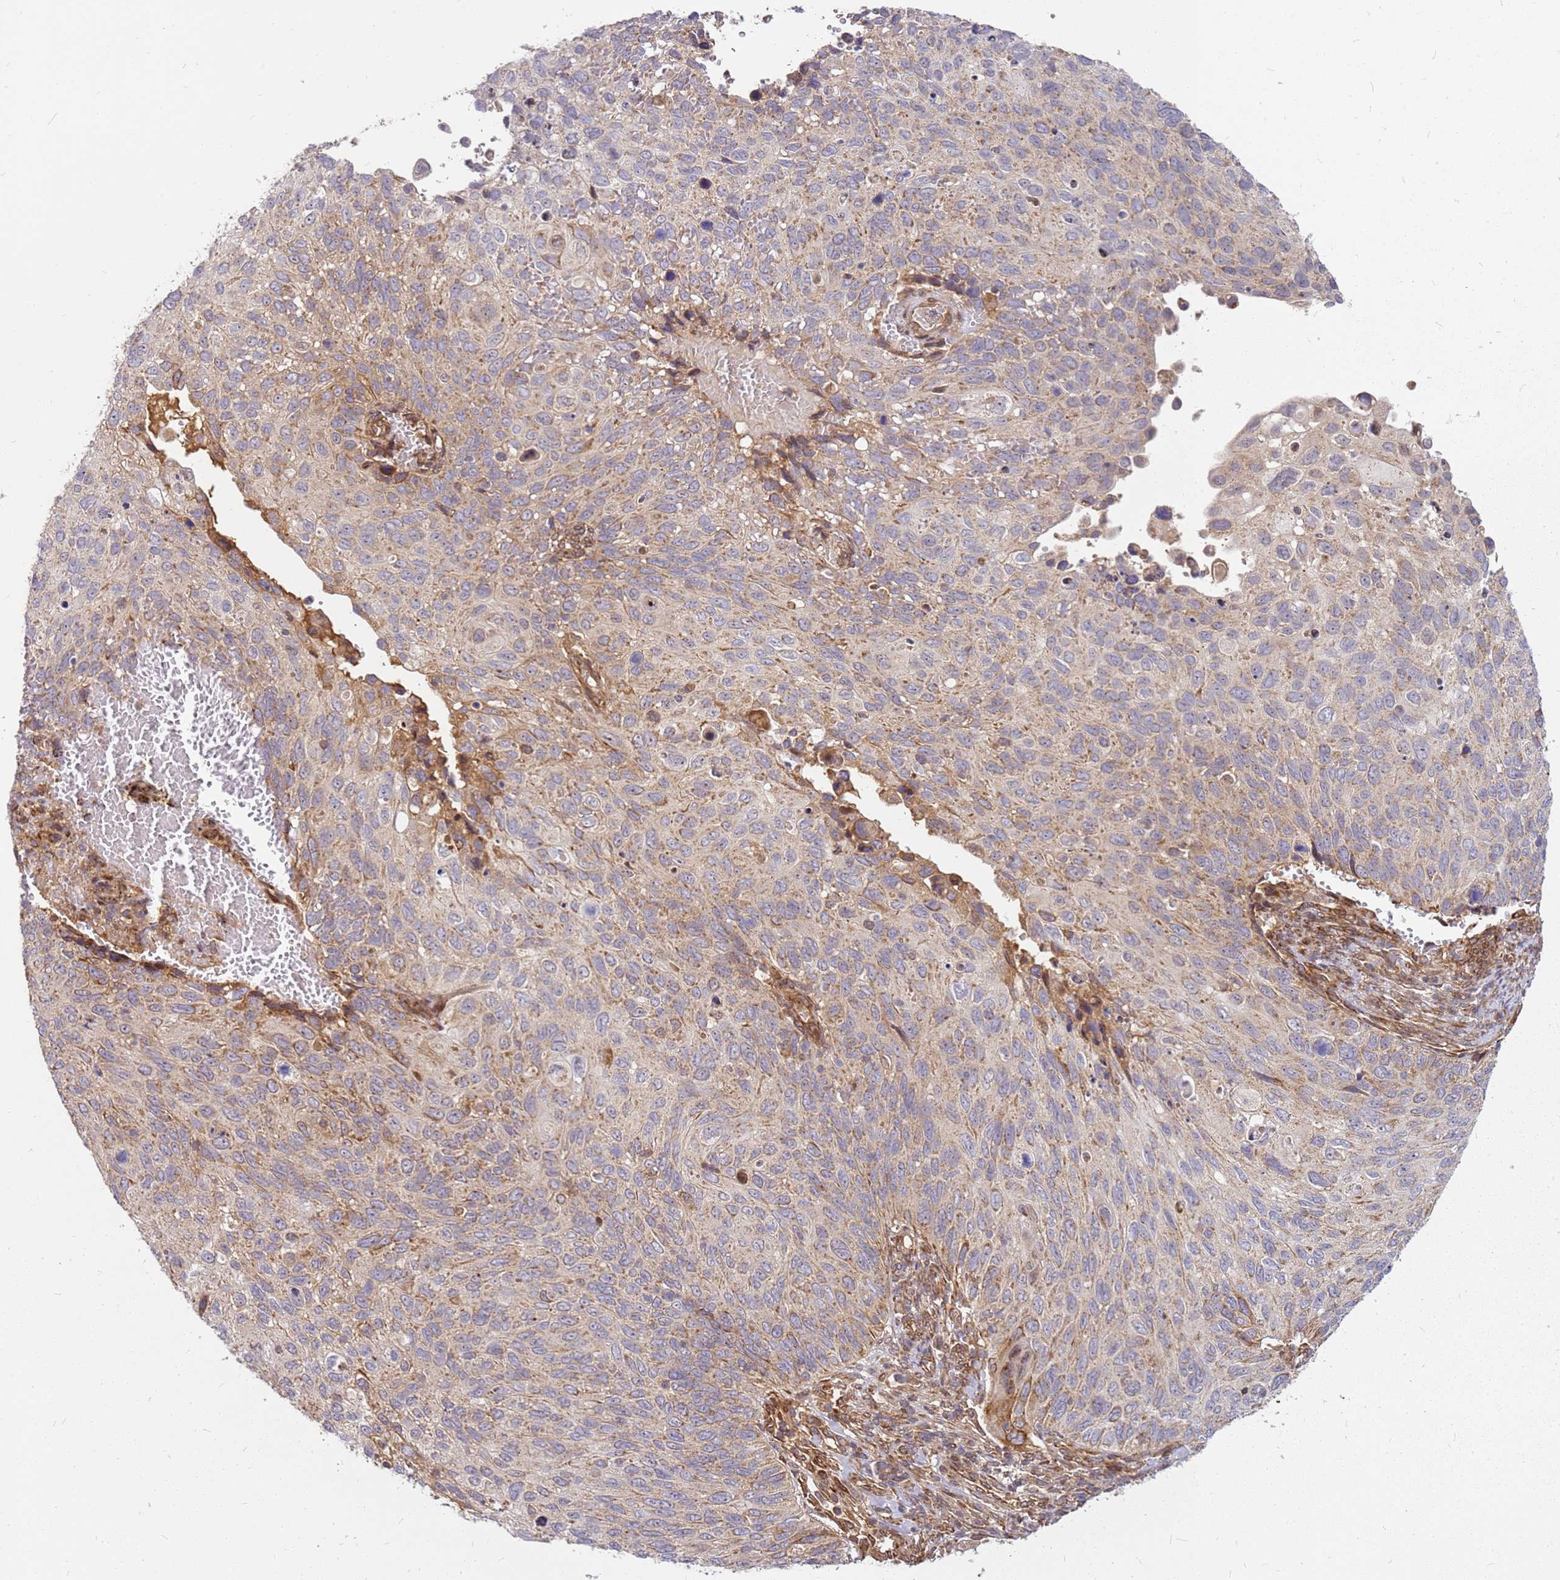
{"staining": {"intensity": "moderate", "quantity": "<25%", "location": "cytoplasmic/membranous"}, "tissue": "cervical cancer", "cell_type": "Tumor cells", "image_type": "cancer", "snomed": [{"axis": "morphology", "description": "Squamous cell carcinoma, NOS"}, {"axis": "topography", "description": "Cervix"}], "caption": "IHC histopathology image of neoplastic tissue: cervical cancer stained using IHC shows low levels of moderate protein expression localized specifically in the cytoplasmic/membranous of tumor cells, appearing as a cytoplasmic/membranous brown color.", "gene": "CCDC159", "patient": {"sex": "female", "age": 70}}